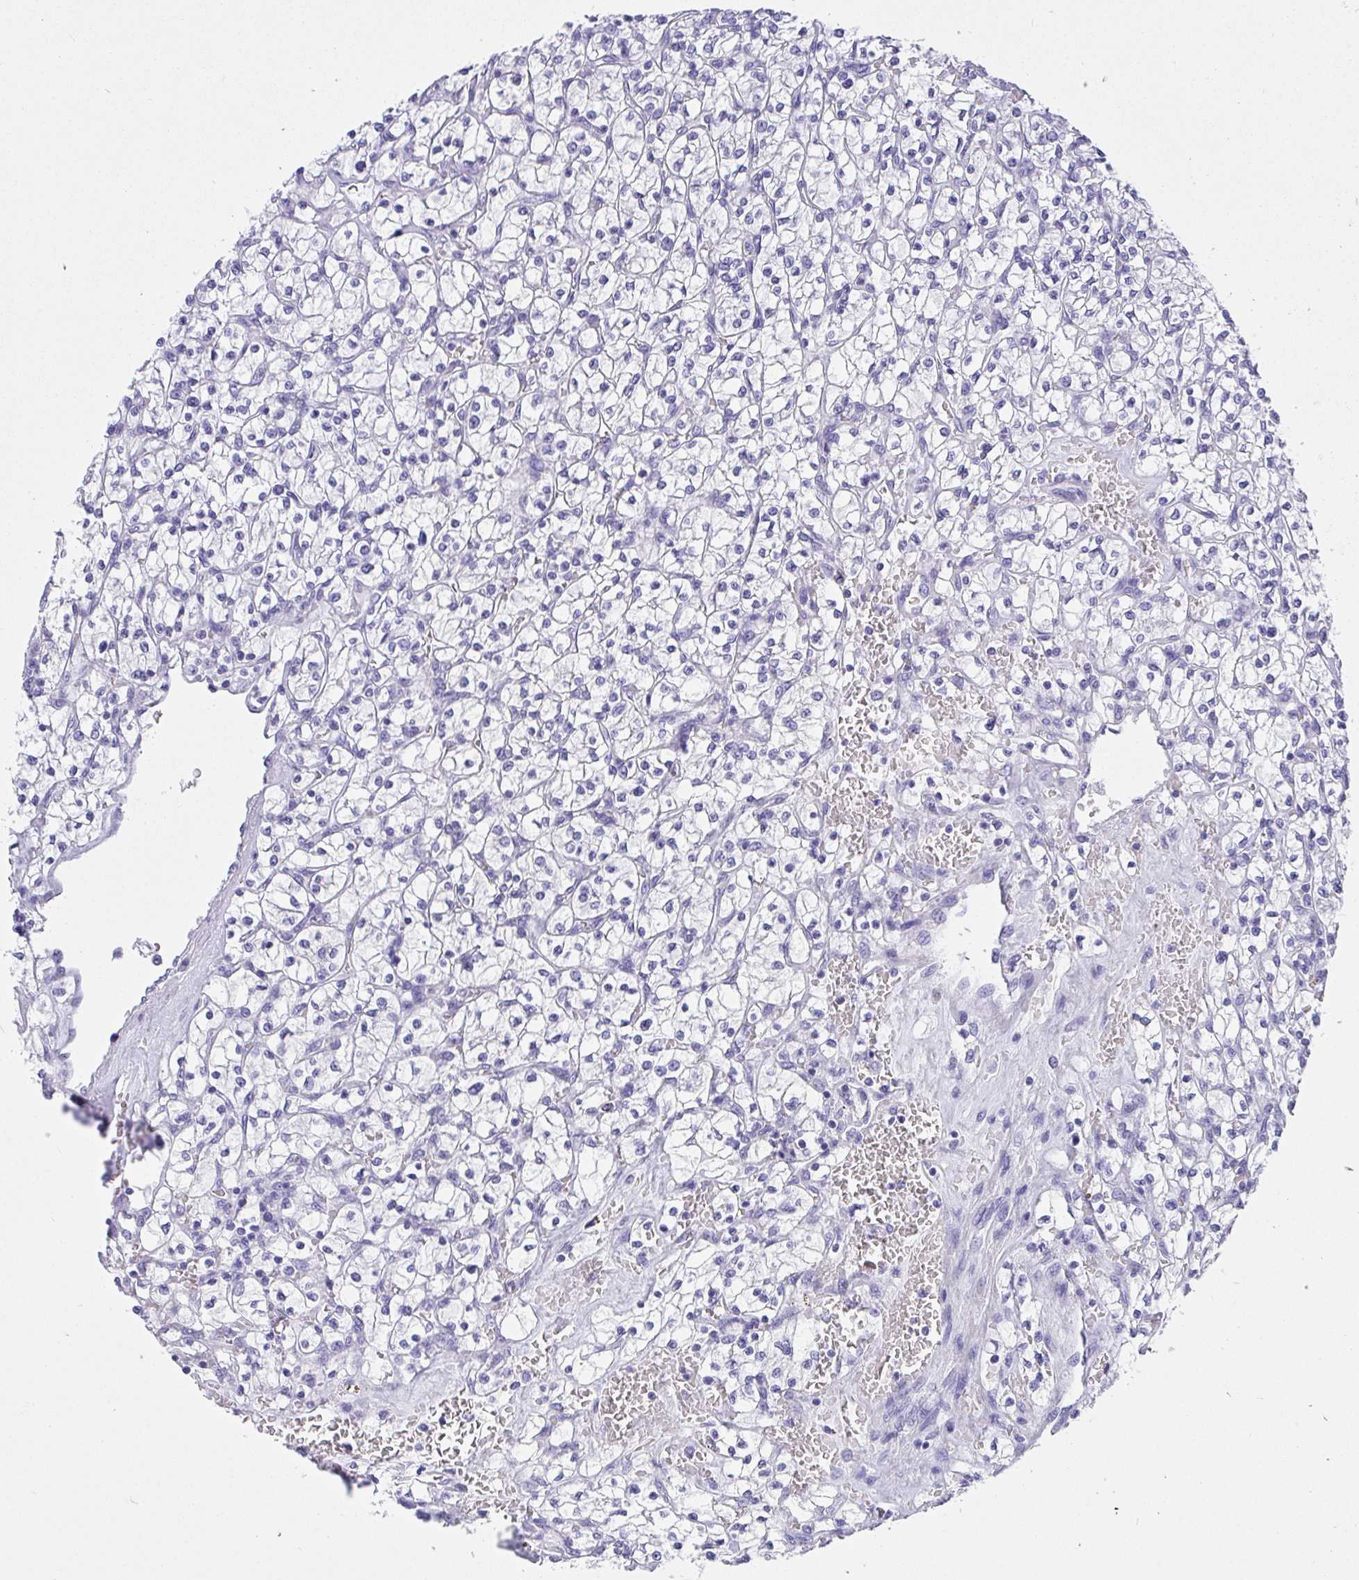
{"staining": {"intensity": "negative", "quantity": "none", "location": "none"}, "tissue": "renal cancer", "cell_type": "Tumor cells", "image_type": "cancer", "snomed": [{"axis": "morphology", "description": "Adenocarcinoma, NOS"}, {"axis": "topography", "description": "Kidney"}], "caption": "This photomicrograph is of renal adenocarcinoma stained with IHC to label a protein in brown with the nuclei are counter-stained blue. There is no positivity in tumor cells. Brightfield microscopy of immunohistochemistry stained with DAB (brown) and hematoxylin (blue), captured at high magnification.", "gene": "AVIL", "patient": {"sex": "female", "age": 64}}